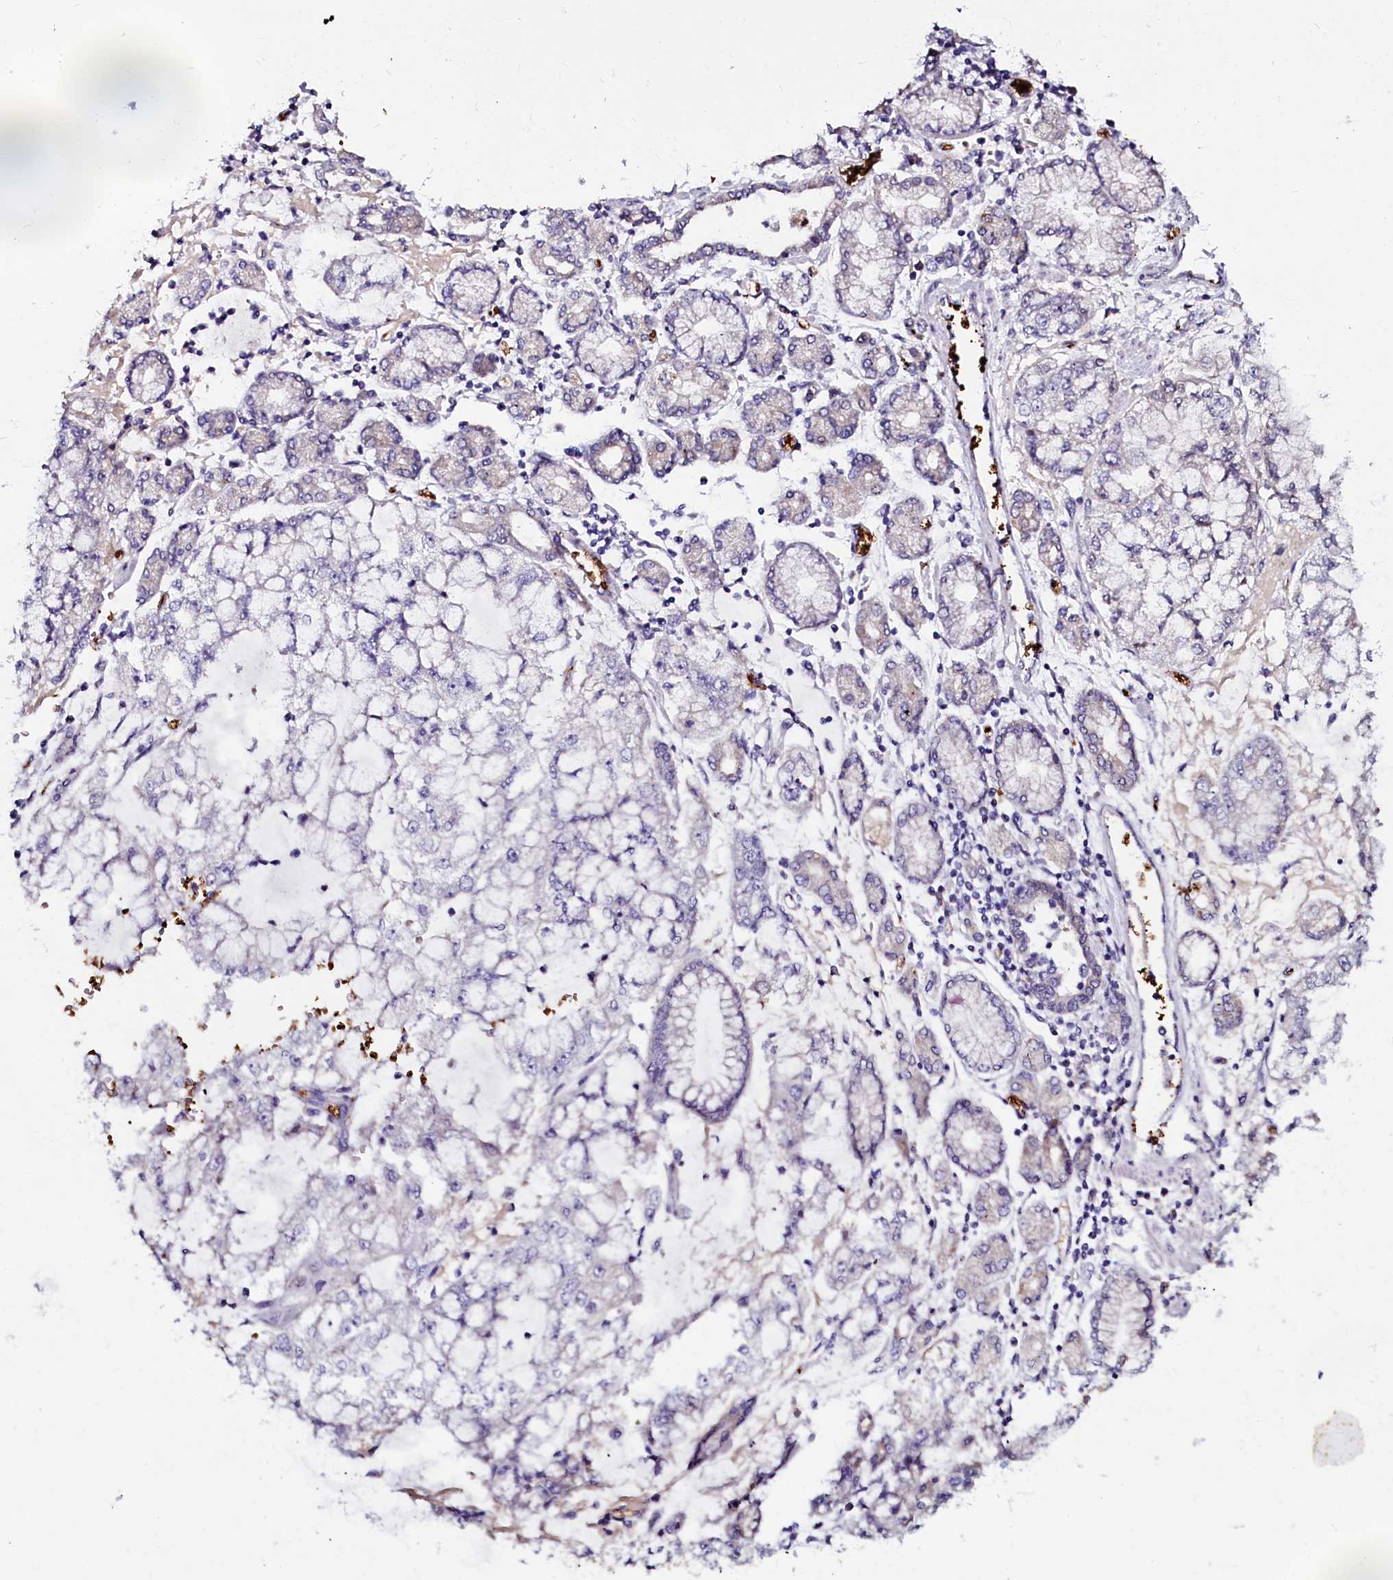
{"staining": {"intensity": "negative", "quantity": "none", "location": "none"}, "tissue": "stomach cancer", "cell_type": "Tumor cells", "image_type": "cancer", "snomed": [{"axis": "morphology", "description": "Adenocarcinoma, NOS"}, {"axis": "topography", "description": "Stomach"}], "caption": "Adenocarcinoma (stomach) was stained to show a protein in brown. There is no significant staining in tumor cells. The staining was performed using DAB (3,3'-diaminobenzidine) to visualize the protein expression in brown, while the nuclei were stained in blue with hematoxylin (Magnification: 20x).", "gene": "CTDSPL2", "patient": {"sex": "male", "age": 76}}